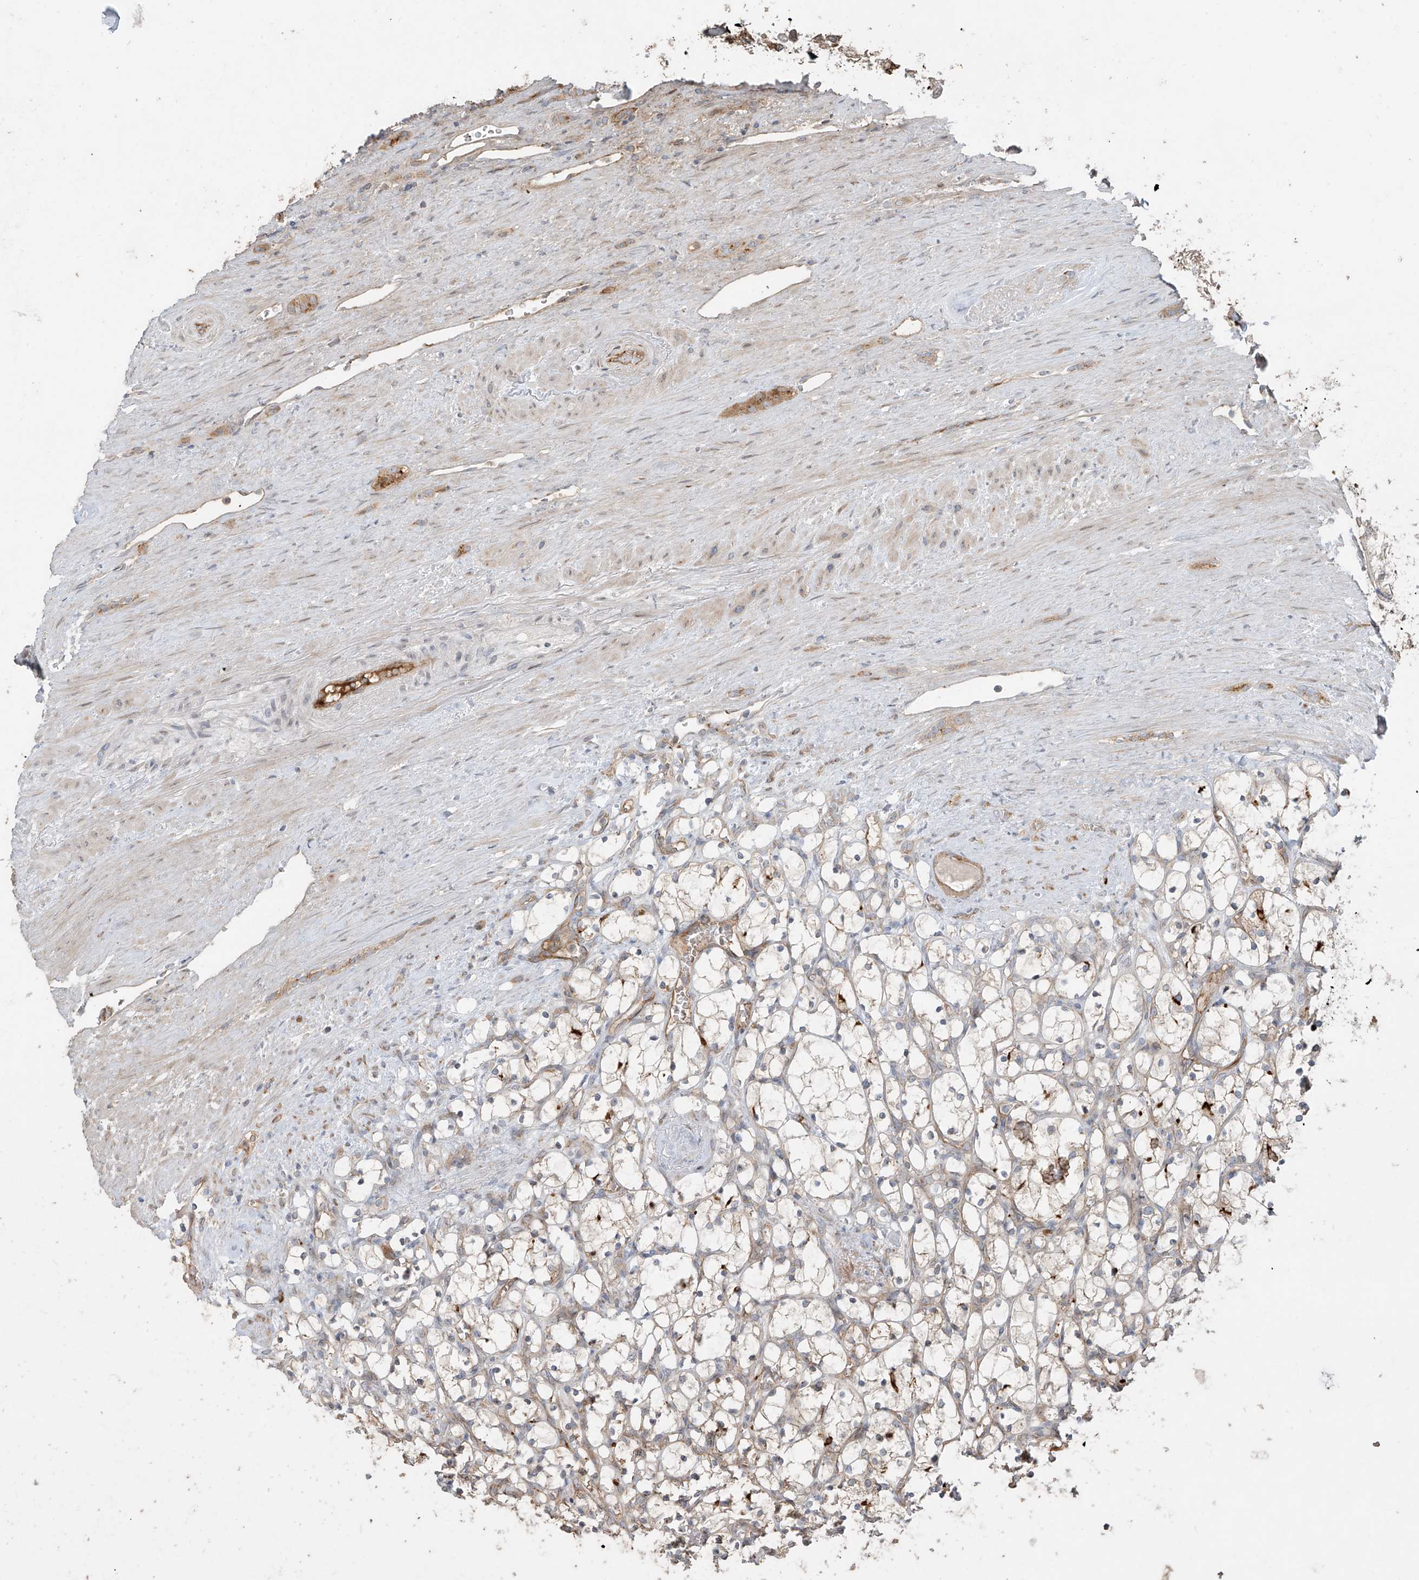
{"staining": {"intensity": "negative", "quantity": "none", "location": "none"}, "tissue": "renal cancer", "cell_type": "Tumor cells", "image_type": "cancer", "snomed": [{"axis": "morphology", "description": "Adenocarcinoma, NOS"}, {"axis": "topography", "description": "Kidney"}], "caption": "Tumor cells are negative for brown protein staining in renal cancer (adenocarcinoma). The staining was performed using DAB to visualize the protein expression in brown, while the nuclei were stained in blue with hematoxylin (Magnification: 20x).", "gene": "ABTB1", "patient": {"sex": "female", "age": 69}}